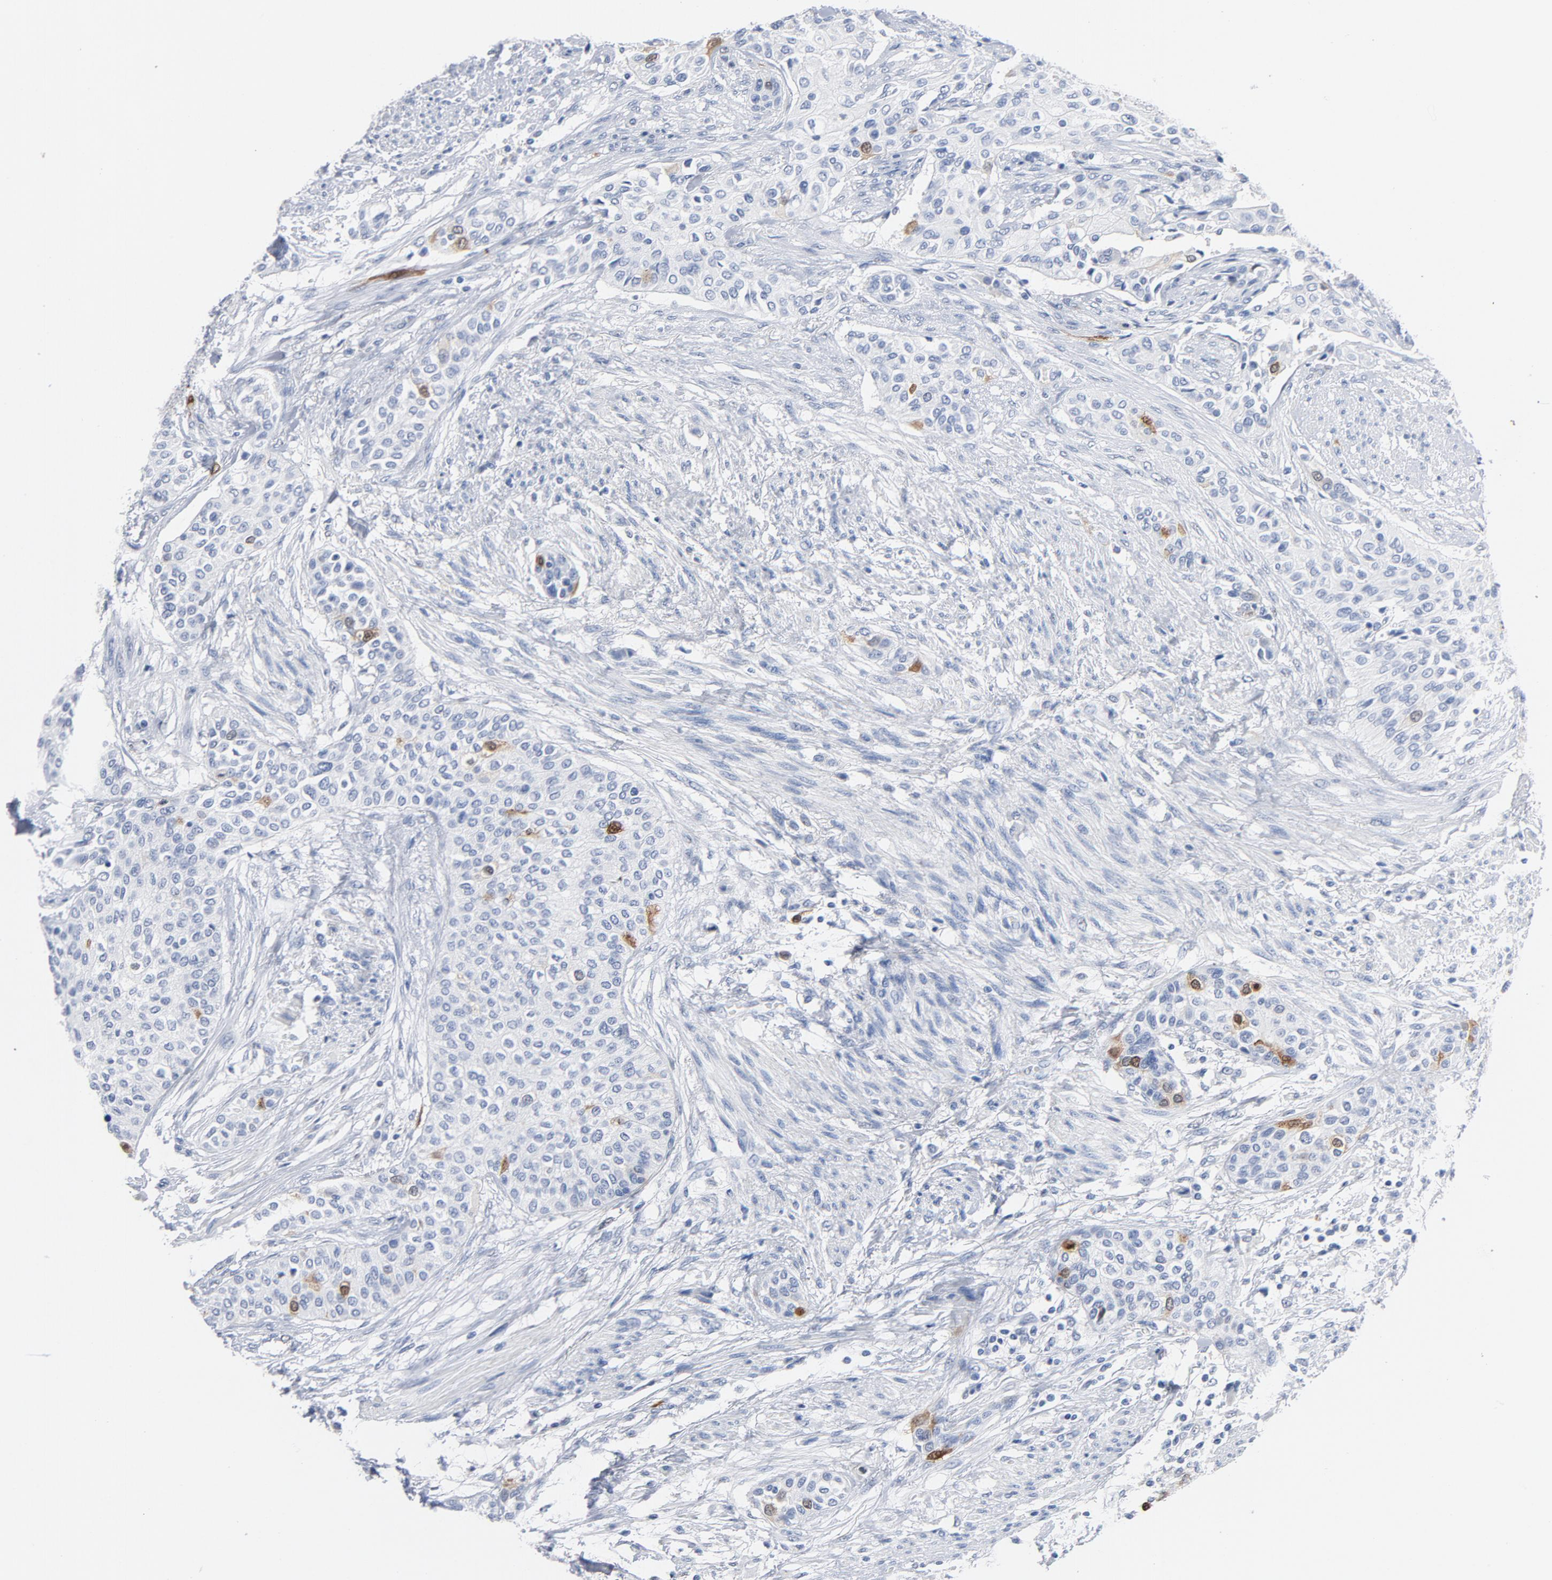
{"staining": {"intensity": "moderate", "quantity": "<25%", "location": "cytoplasmic/membranous,nuclear"}, "tissue": "urothelial cancer", "cell_type": "Tumor cells", "image_type": "cancer", "snomed": [{"axis": "morphology", "description": "Urothelial carcinoma, High grade"}, {"axis": "topography", "description": "Urinary bladder"}], "caption": "High-grade urothelial carcinoma stained for a protein (brown) exhibits moderate cytoplasmic/membranous and nuclear positive staining in approximately <25% of tumor cells.", "gene": "CDC20", "patient": {"sex": "male", "age": 74}}